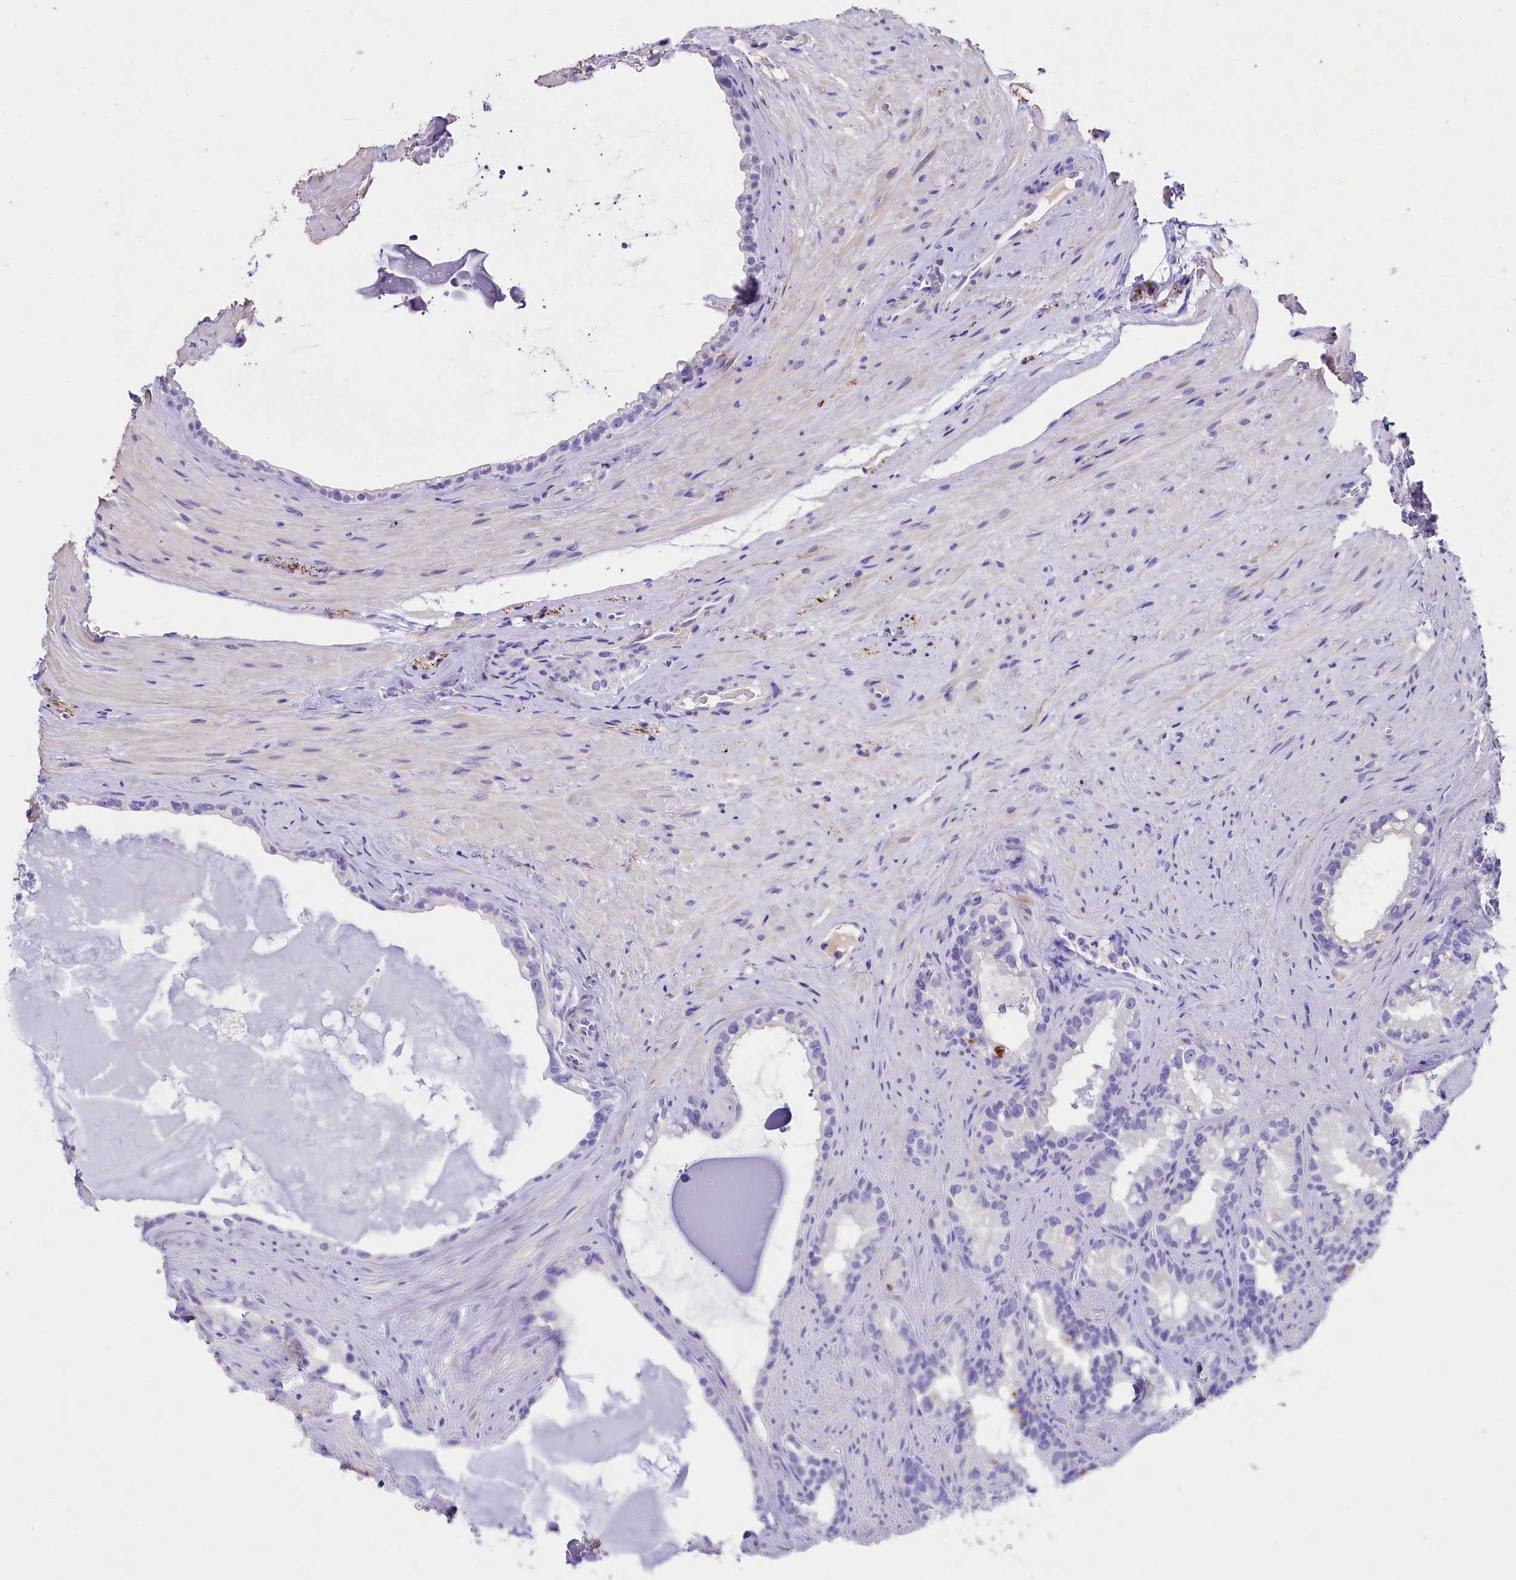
{"staining": {"intensity": "negative", "quantity": "none", "location": "none"}, "tissue": "seminal vesicle", "cell_type": "Glandular cells", "image_type": "normal", "snomed": [{"axis": "morphology", "description": "Normal tissue, NOS"}, {"axis": "topography", "description": "Prostate"}, {"axis": "topography", "description": "Seminal veicle"}], "caption": "A high-resolution image shows immunohistochemistry (IHC) staining of unremarkable seminal vesicle, which reveals no significant staining in glandular cells.", "gene": "SKIDA1", "patient": {"sex": "male", "age": 79}}